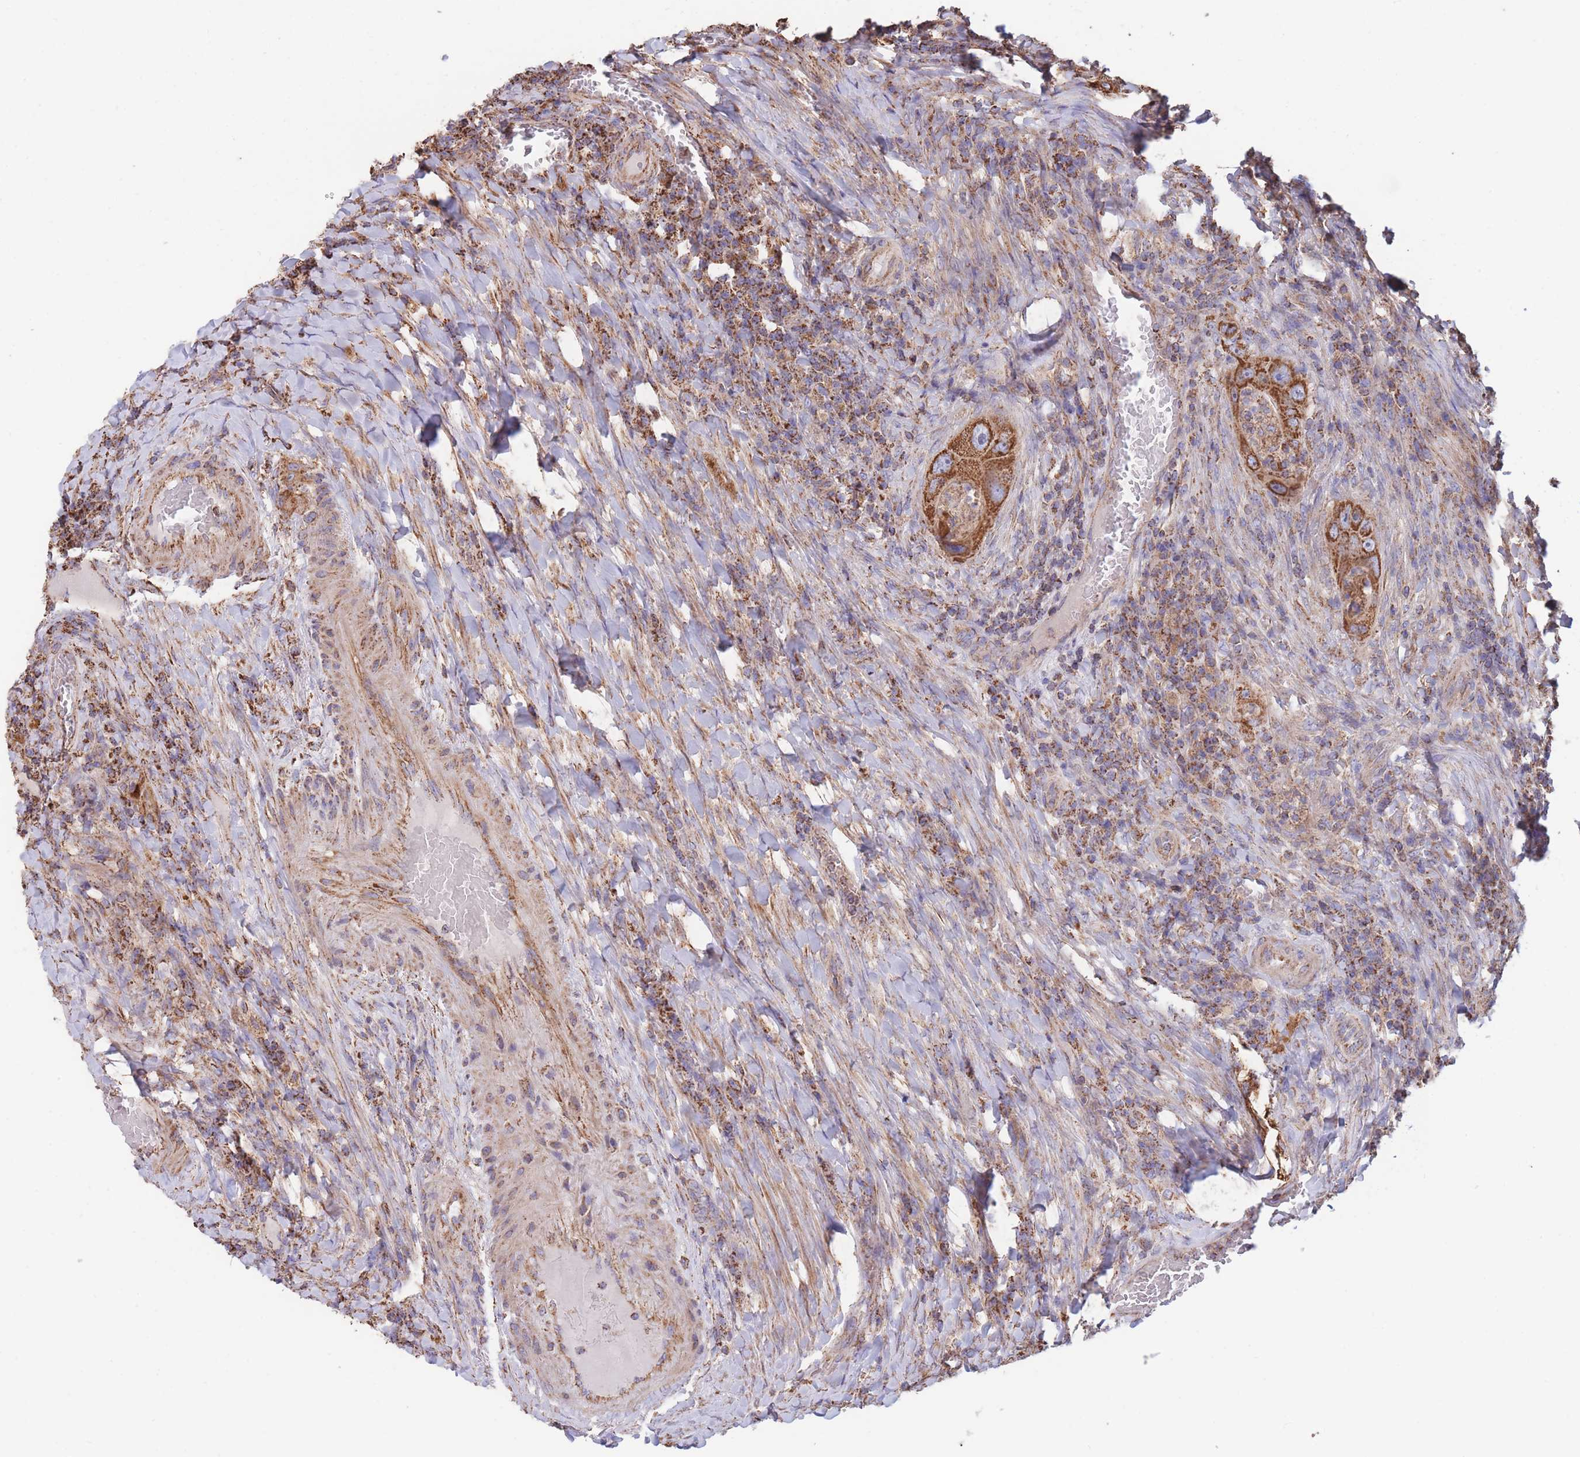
{"staining": {"intensity": "strong", "quantity": ">75%", "location": "cytoplasmic/membranous"}, "tissue": "colorectal cancer", "cell_type": "Tumor cells", "image_type": "cancer", "snomed": [{"axis": "morphology", "description": "Adenocarcinoma, NOS"}, {"axis": "topography", "description": "Colon"}], "caption": "Immunohistochemistry (IHC) staining of colorectal cancer (adenocarcinoma), which exhibits high levels of strong cytoplasmic/membranous expression in approximately >75% of tumor cells indicating strong cytoplasmic/membranous protein expression. The staining was performed using DAB (3,3'-diaminobenzidine) (brown) for protein detection and nuclei were counterstained in hematoxylin (blue).", "gene": "FKBP8", "patient": {"sex": "female", "age": 86}}